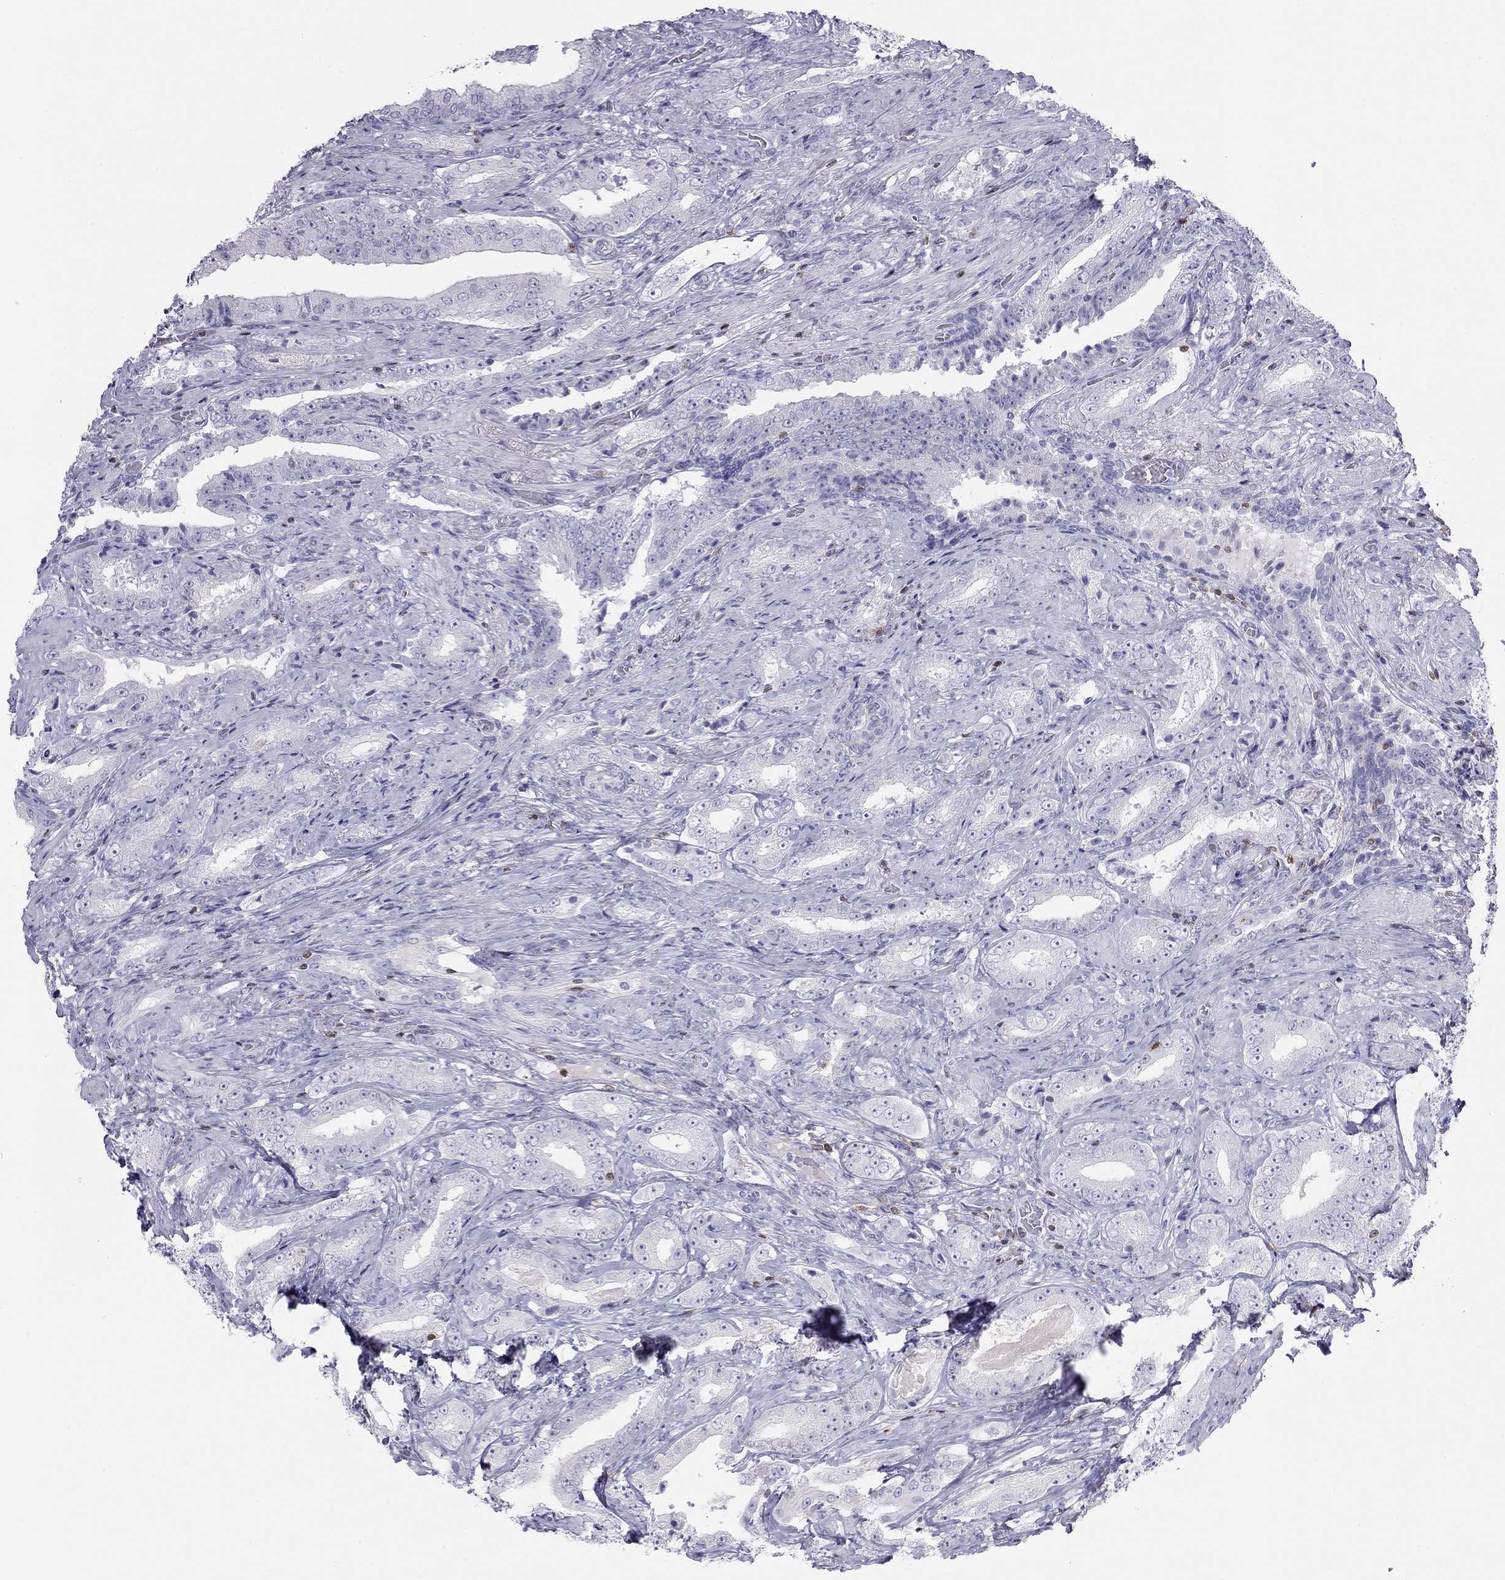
{"staining": {"intensity": "negative", "quantity": "none", "location": "none"}, "tissue": "prostate cancer", "cell_type": "Tumor cells", "image_type": "cancer", "snomed": [{"axis": "morphology", "description": "Adenocarcinoma, Low grade"}, {"axis": "topography", "description": "Prostate and seminal vesicle, NOS"}], "caption": "DAB (3,3'-diaminobenzidine) immunohistochemical staining of human adenocarcinoma (low-grade) (prostate) reveals no significant staining in tumor cells. (Immunohistochemistry (ihc), brightfield microscopy, high magnification).", "gene": "SH2D2A", "patient": {"sex": "male", "age": 61}}